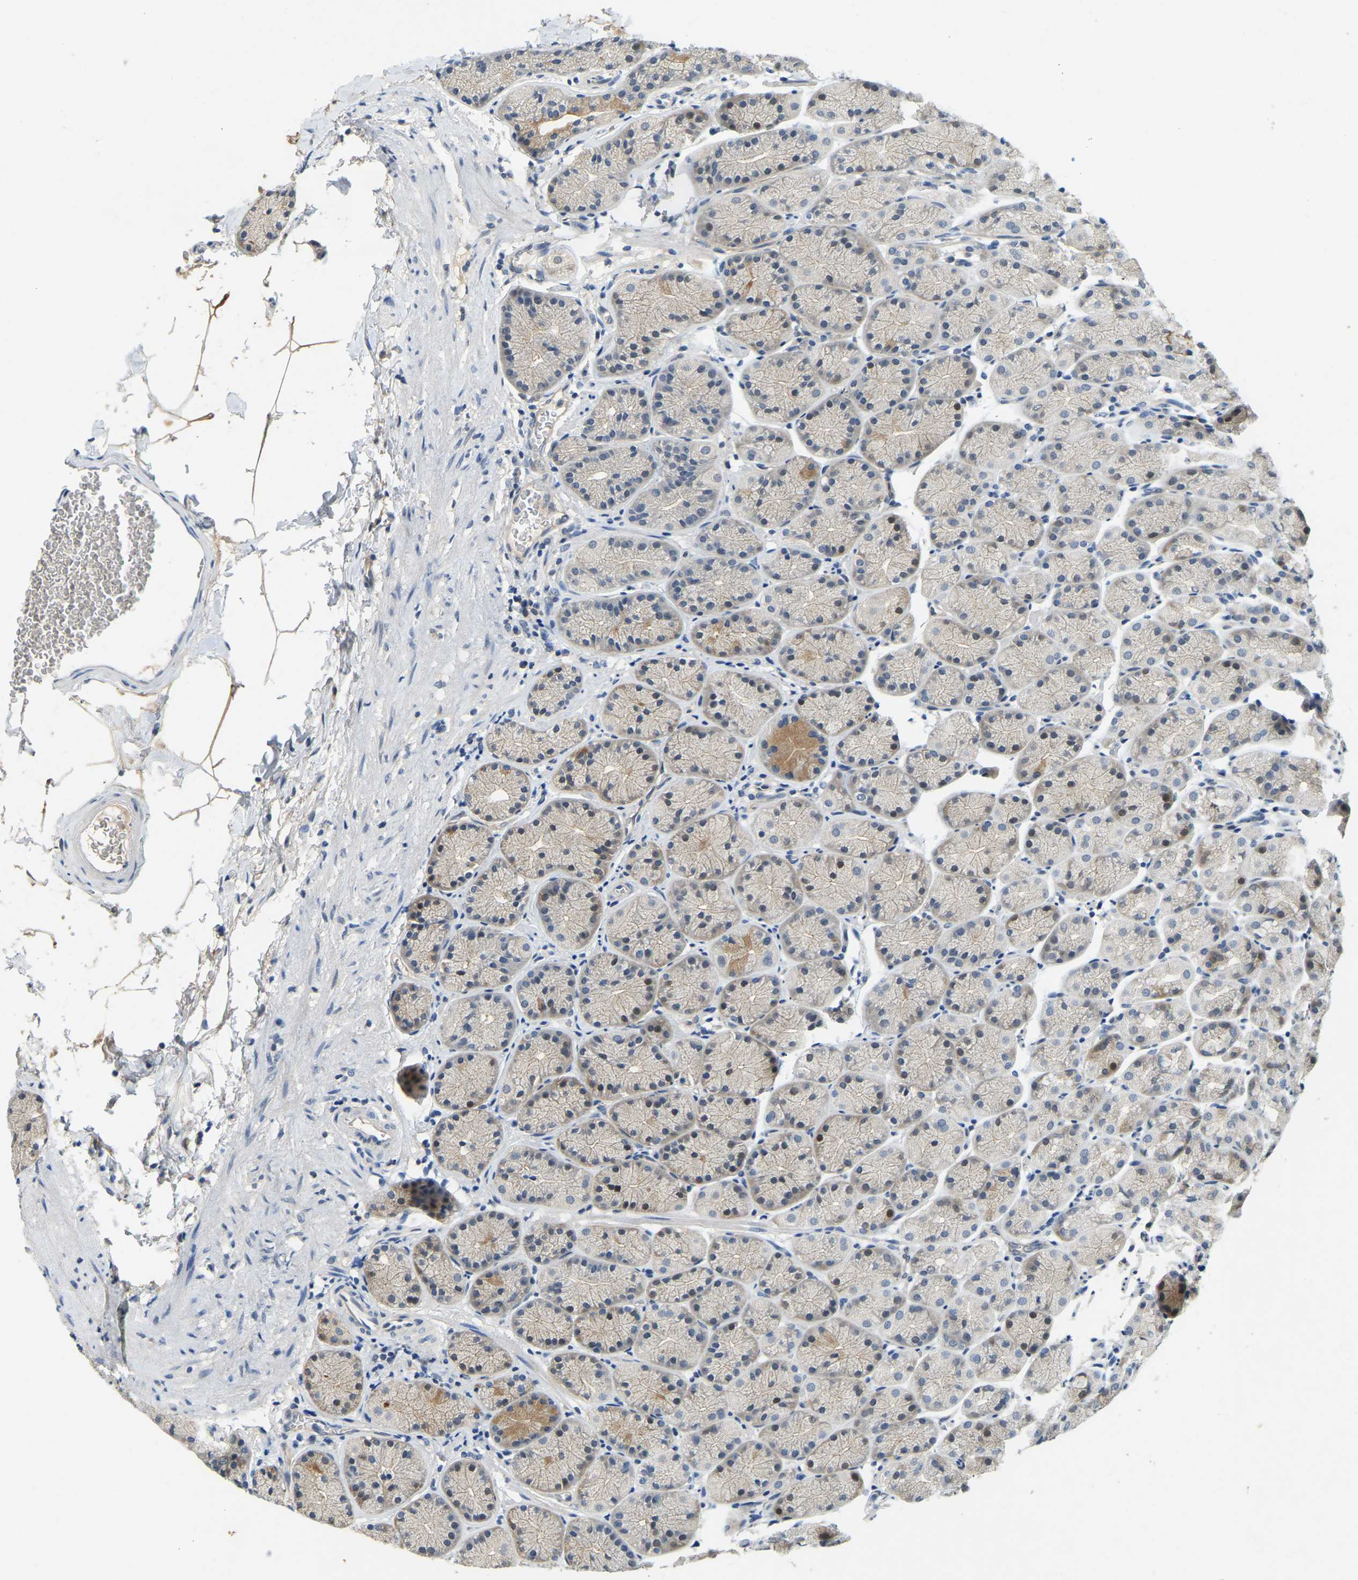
{"staining": {"intensity": "moderate", "quantity": "<25%", "location": "cytoplasmic/membranous"}, "tissue": "stomach", "cell_type": "Glandular cells", "image_type": "normal", "snomed": [{"axis": "morphology", "description": "Normal tissue, NOS"}, {"axis": "topography", "description": "Stomach"}], "caption": "Glandular cells demonstrate moderate cytoplasmic/membranous positivity in approximately <25% of cells in unremarkable stomach.", "gene": "AHNAK", "patient": {"sex": "male", "age": 42}}